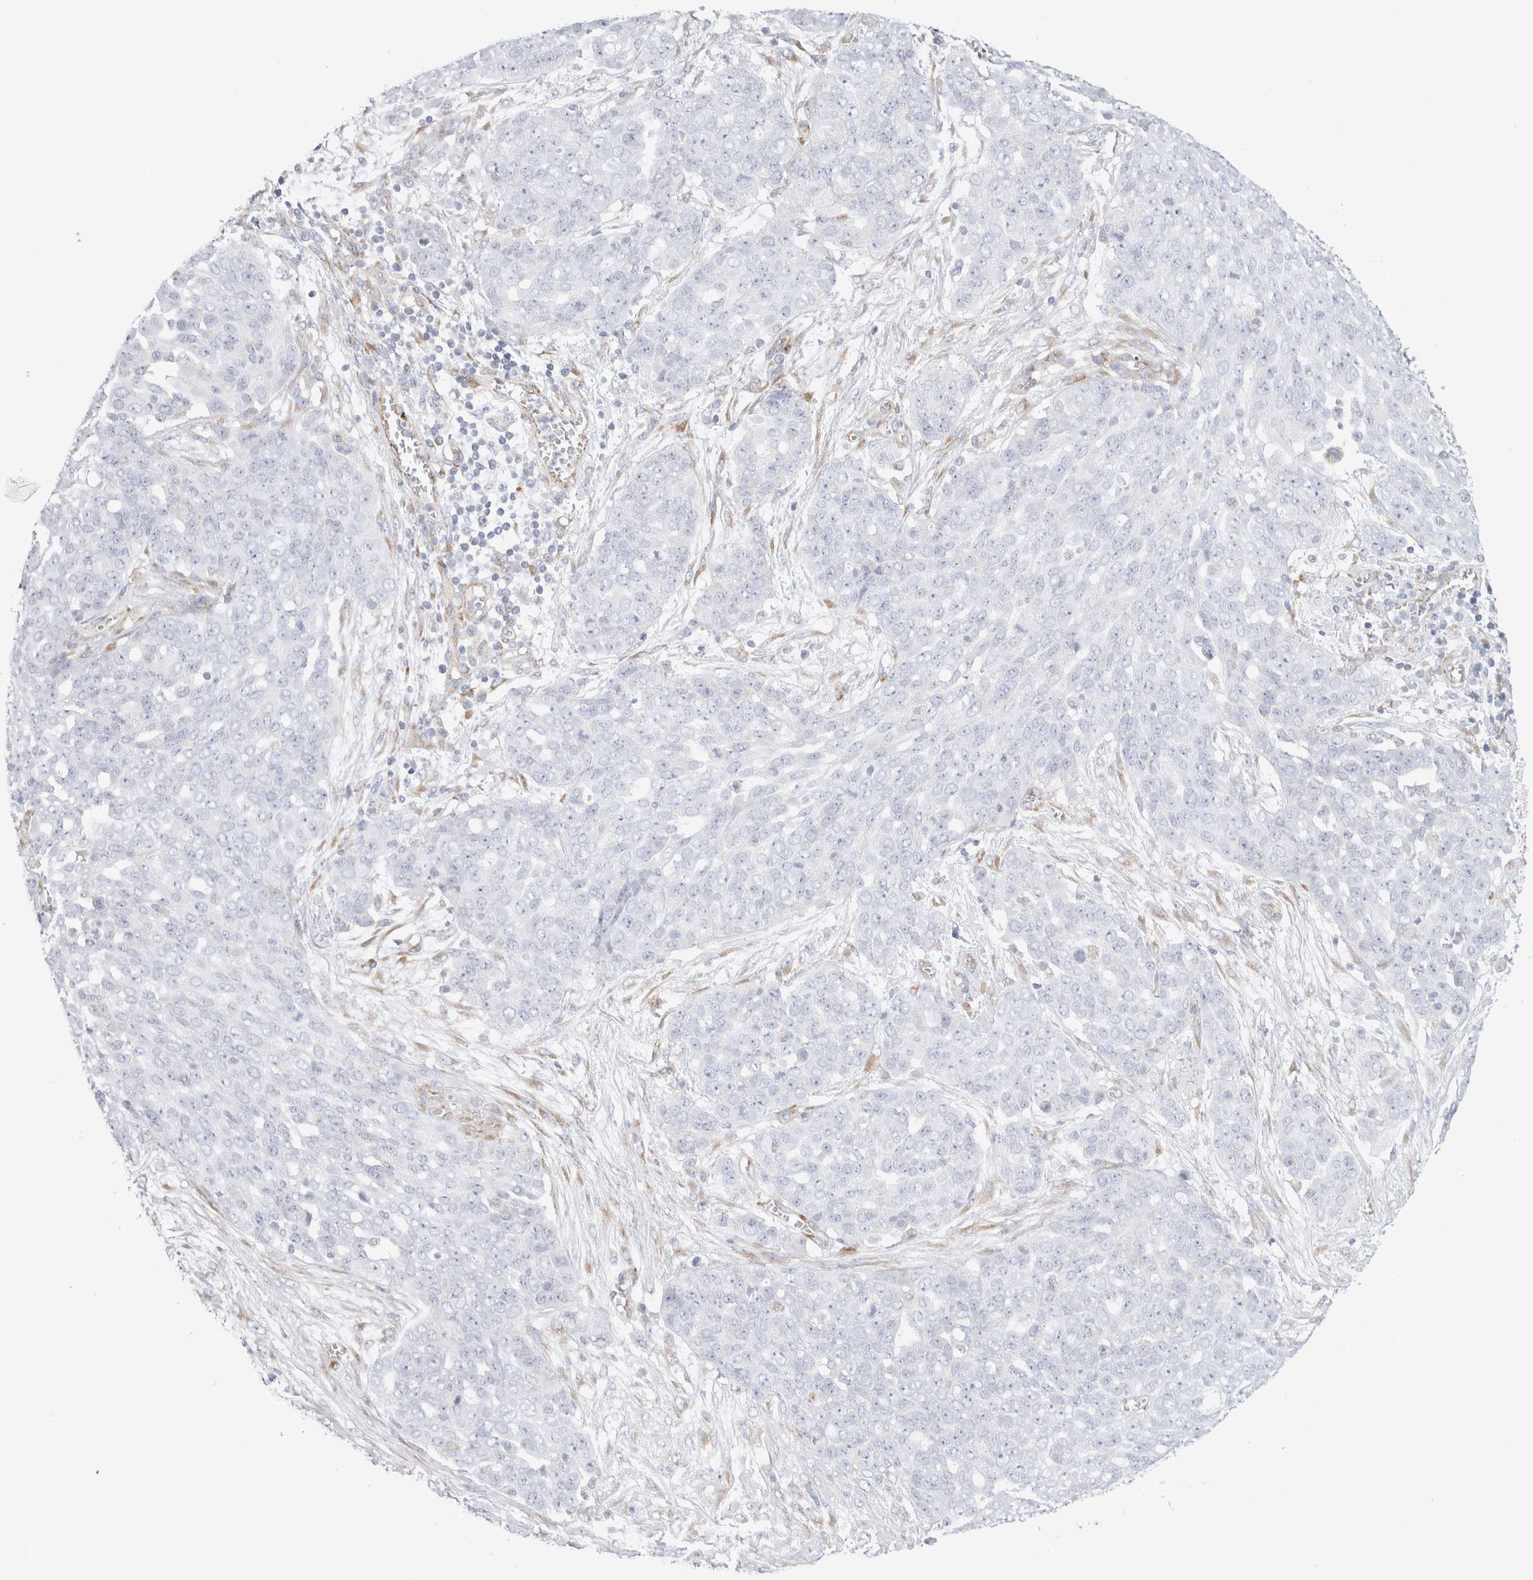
{"staining": {"intensity": "negative", "quantity": "none", "location": "none"}, "tissue": "ovarian cancer", "cell_type": "Tumor cells", "image_type": "cancer", "snomed": [{"axis": "morphology", "description": "Cystadenocarcinoma, serous, NOS"}, {"axis": "topography", "description": "Soft tissue"}, {"axis": "topography", "description": "Ovary"}], "caption": "This is an IHC photomicrograph of ovarian cancer. There is no expression in tumor cells.", "gene": "CNPY4", "patient": {"sex": "female", "age": 57}}